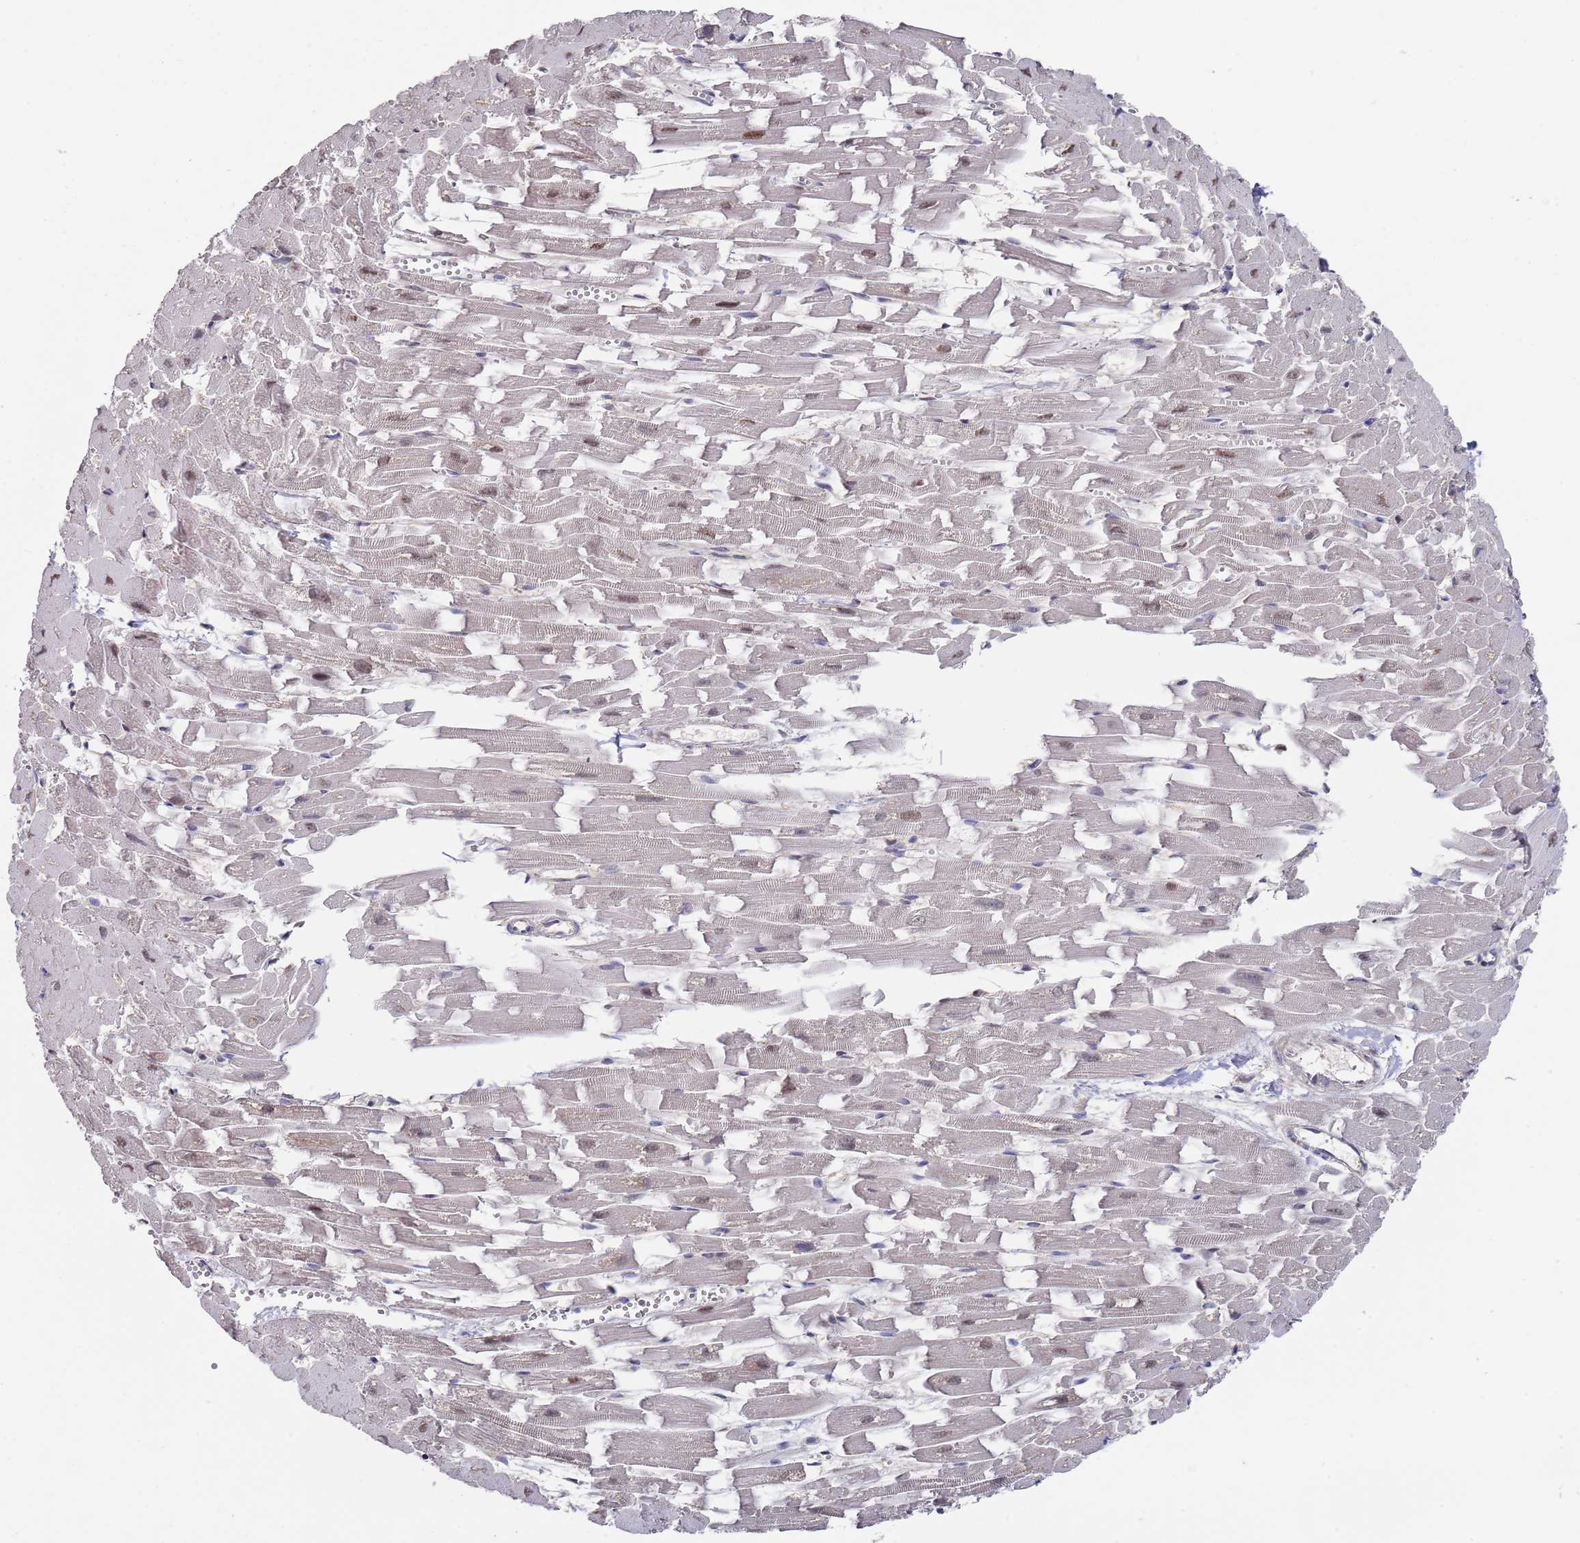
{"staining": {"intensity": "moderate", "quantity": "25%-75%", "location": "nuclear"}, "tissue": "heart muscle", "cell_type": "Cardiomyocytes", "image_type": "normal", "snomed": [{"axis": "morphology", "description": "Normal tissue, NOS"}, {"axis": "topography", "description": "Heart"}], "caption": "Protein staining of normal heart muscle demonstrates moderate nuclear expression in about 25%-75% of cardiomyocytes. Ihc stains the protein in brown and the nuclei are stained blue.", "gene": "COPS6", "patient": {"sex": "female", "age": 64}}